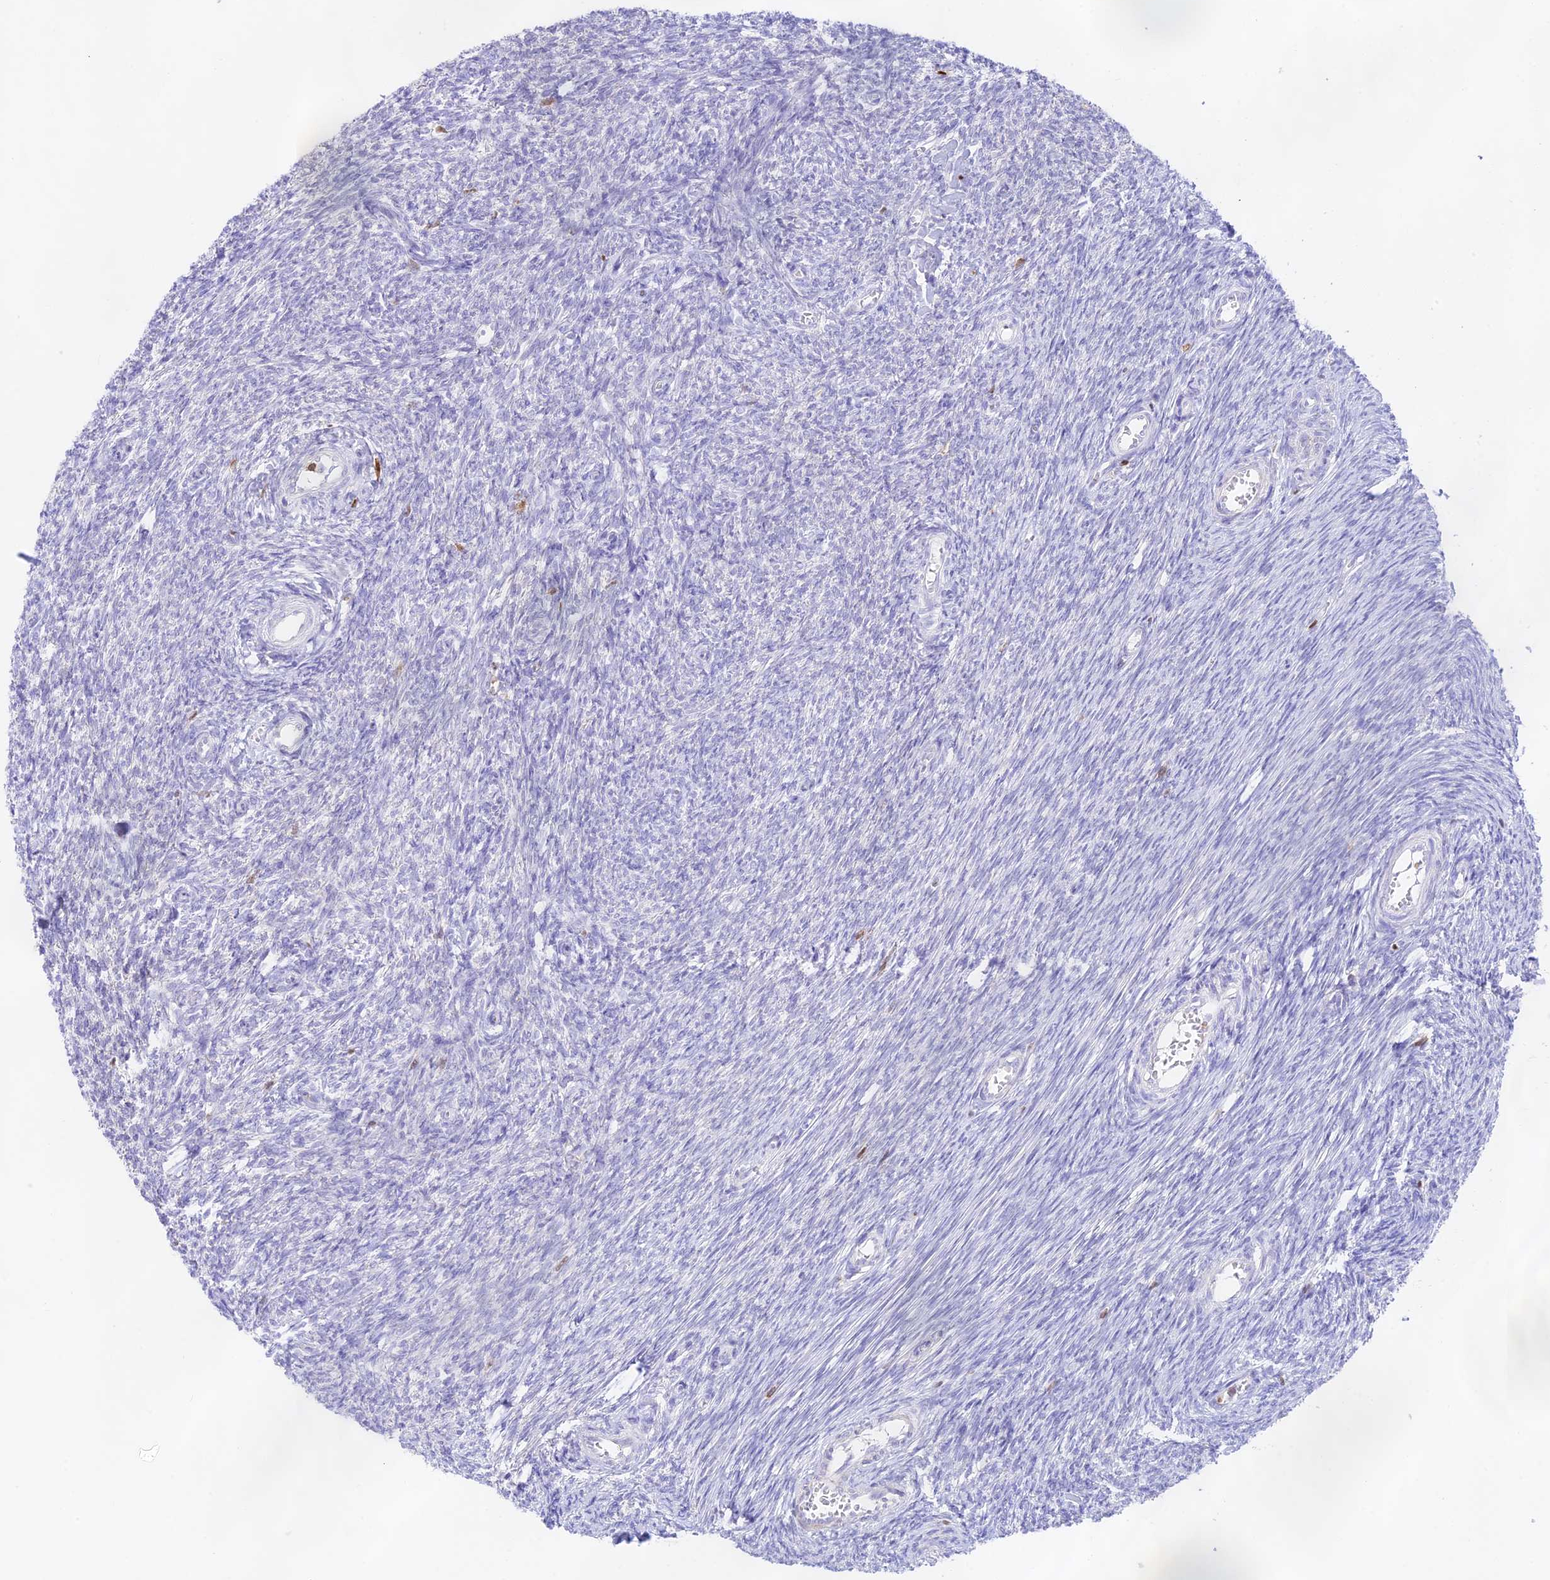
{"staining": {"intensity": "negative", "quantity": "none", "location": "none"}, "tissue": "ovary", "cell_type": "Ovarian stroma cells", "image_type": "normal", "snomed": [{"axis": "morphology", "description": "Normal tissue, NOS"}, {"axis": "topography", "description": "Ovary"}], "caption": "DAB (3,3'-diaminobenzidine) immunohistochemical staining of benign human ovary reveals no significant staining in ovarian stroma cells. The staining is performed using DAB brown chromogen with nuclei counter-stained in using hematoxylin.", "gene": "DENND1C", "patient": {"sex": "female", "age": 44}}